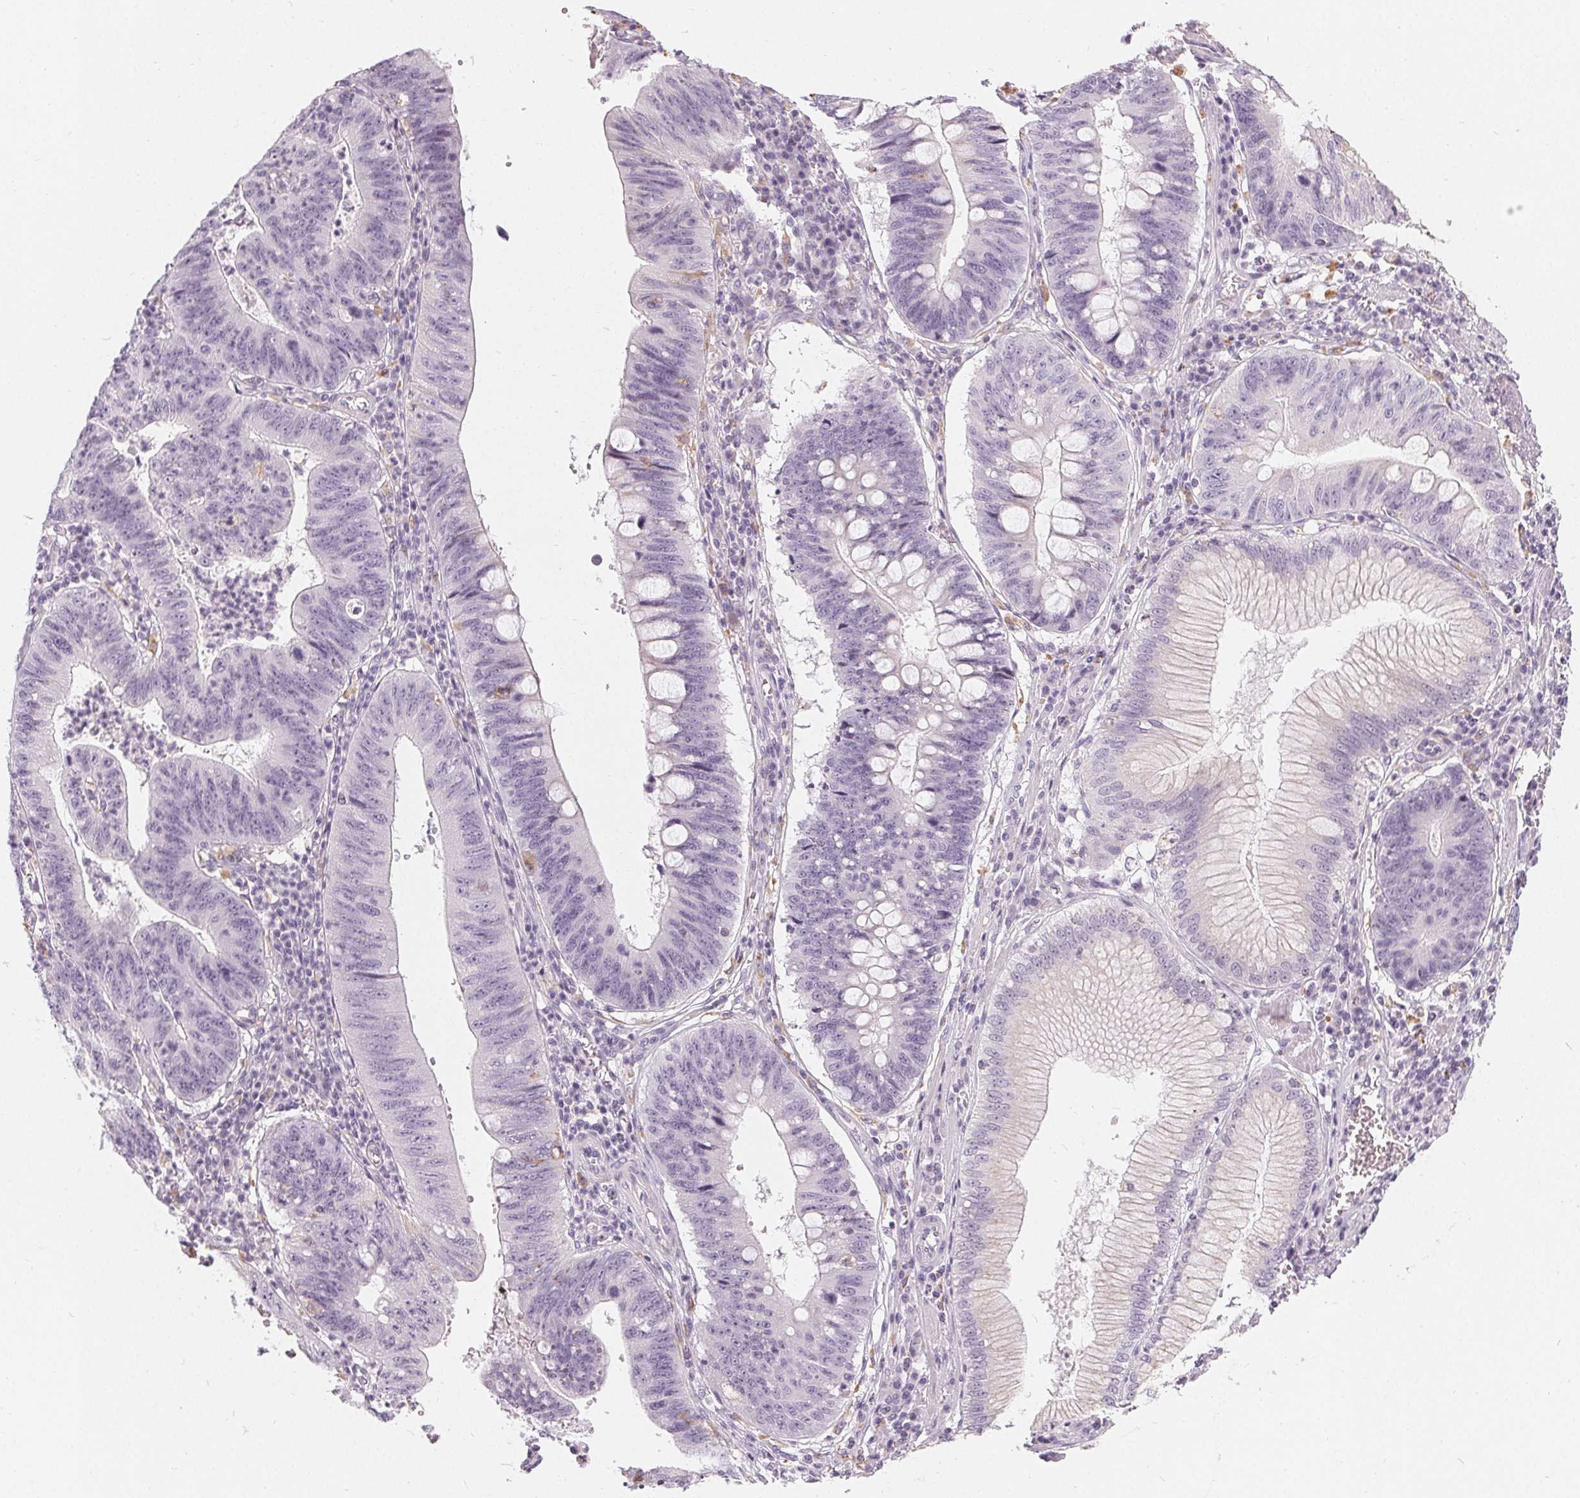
{"staining": {"intensity": "negative", "quantity": "none", "location": "none"}, "tissue": "stomach cancer", "cell_type": "Tumor cells", "image_type": "cancer", "snomed": [{"axis": "morphology", "description": "Adenocarcinoma, NOS"}, {"axis": "topography", "description": "Stomach"}], "caption": "Immunohistochemical staining of stomach cancer (adenocarcinoma) displays no significant expression in tumor cells.", "gene": "HOPX", "patient": {"sex": "male", "age": 59}}